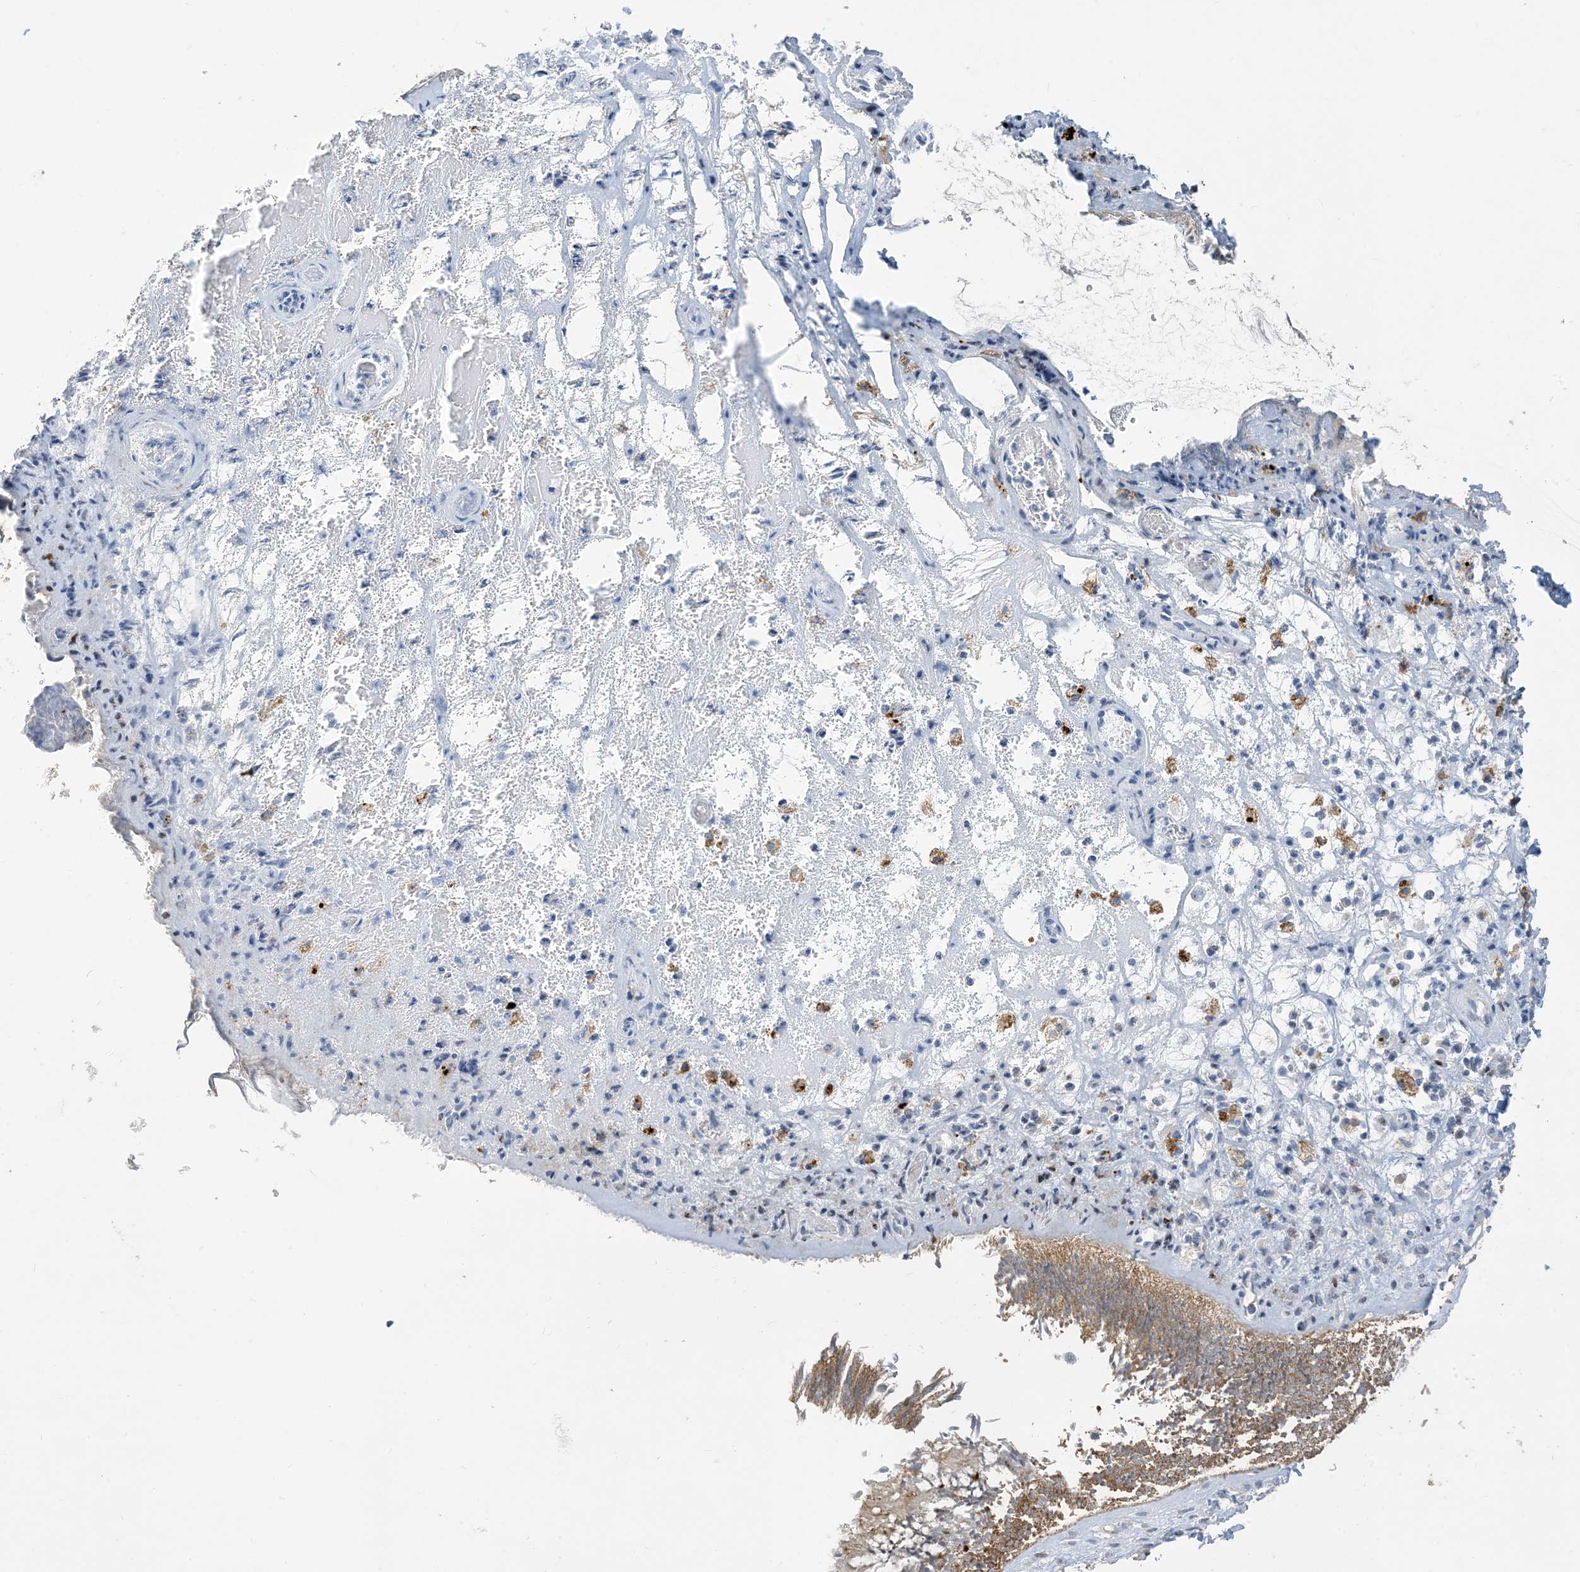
{"staining": {"intensity": "moderate", "quantity": ">75%", "location": "cytoplasmic/membranous"}, "tissue": "nasopharynx", "cell_type": "Respiratory epithelial cells", "image_type": "normal", "snomed": [{"axis": "morphology", "description": "Normal tissue, NOS"}, {"axis": "morphology", "description": "Inflammation, NOS"}, {"axis": "morphology", "description": "Malignant melanoma, Metastatic site"}, {"axis": "topography", "description": "Nasopharynx"}], "caption": "Immunohistochemistry (IHC) image of benign nasopharynx: human nasopharynx stained using immunohistochemistry (IHC) displays medium levels of moderate protein expression localized specifically in the cytoplasmic/membranous of respiratory epithelial cells, appearing as a cytoplasmic/membranous brown color.", "gene": "SLC25A53", "patient": {"sex": "male", "age": 70}}